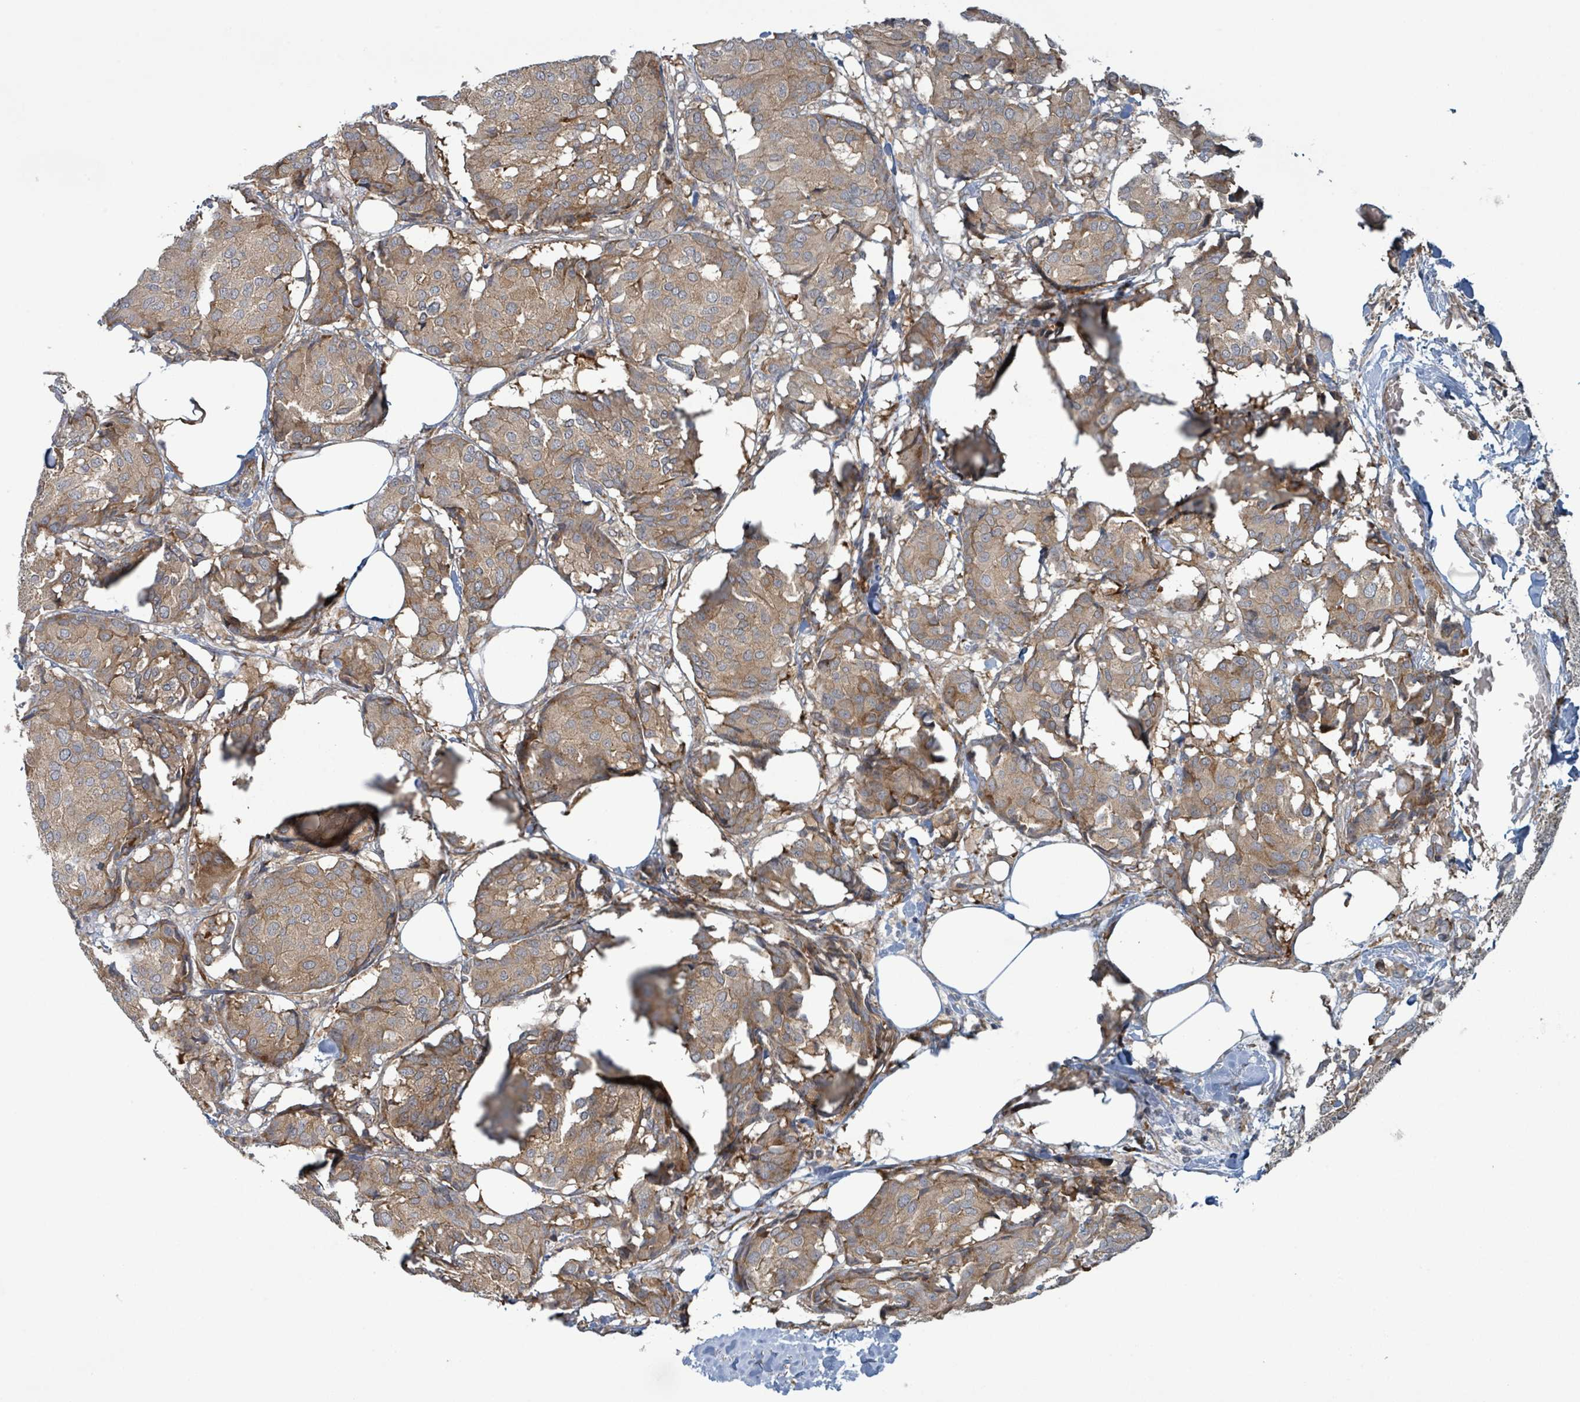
{"staining": {"intensity": "moderate", "quantity": ">75%", "location": "cytoplasmic/membranous"}, "tissue": "breast cancer", "cell_type": "Tumor cells", "image_type": "cancer", "snomed": [{"axis": "morphology", "description": "Duct carcinoma"}, {"axis": "topography", "description": "Breast"}], "caption": "Immunohistochemical staining of human invasive ductal carcinoma (breast) demonstrates moderate cytoplasmic/membranous protein staining in about >75% of tumor cells.", "gene": "OR51E1", "patient": {"sex": "female", "age": 75}}